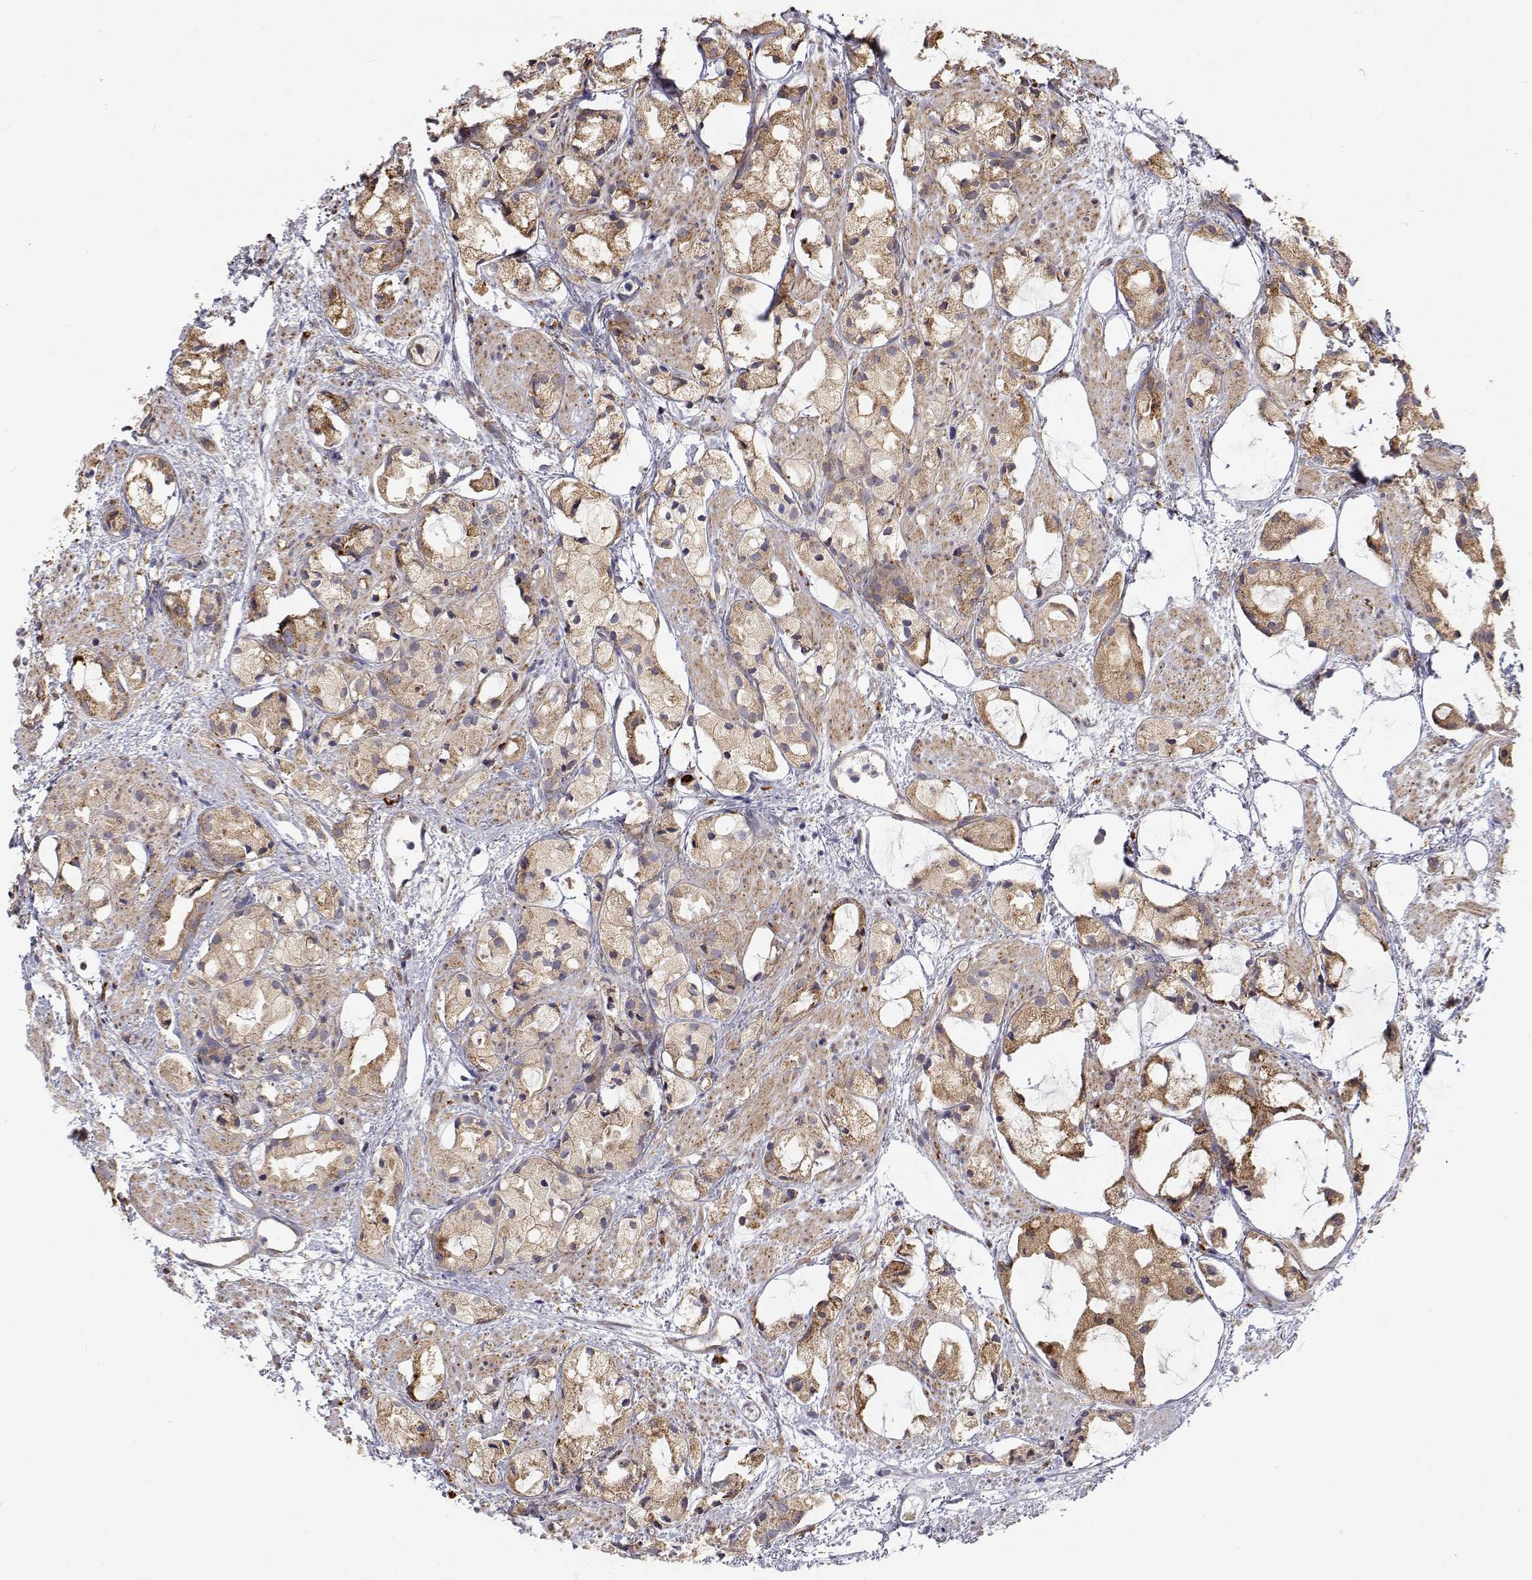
{"staining": {"intensity": "moderate", "quantity": "25%-75%", "location": "cytoplasmic/membranous"}, "tissue": "prostate cancer", "cell_type": "Tumor cells", "image_type": "cancer", "snomed": [{"axis": "morphology", "description": "Adenocarcinoma, High grade"}, {"axis": "topography", "description": "Prostate"}], "caption": "Protein expression analysis of prostate cancer (adenocarcinoma (high-grade)) exhibits moderate cytoplasmic/membranous staining in approximately 25%-75% of tumor cells. The staining is performed using DAB (3,3'-diaminobenzidine) brown chromogen to label protein expression. The nuclei are counter-stained blue using hematoxylin.", "gene": "SPICE1", "patient": {"sex": "male", "age": 85}}